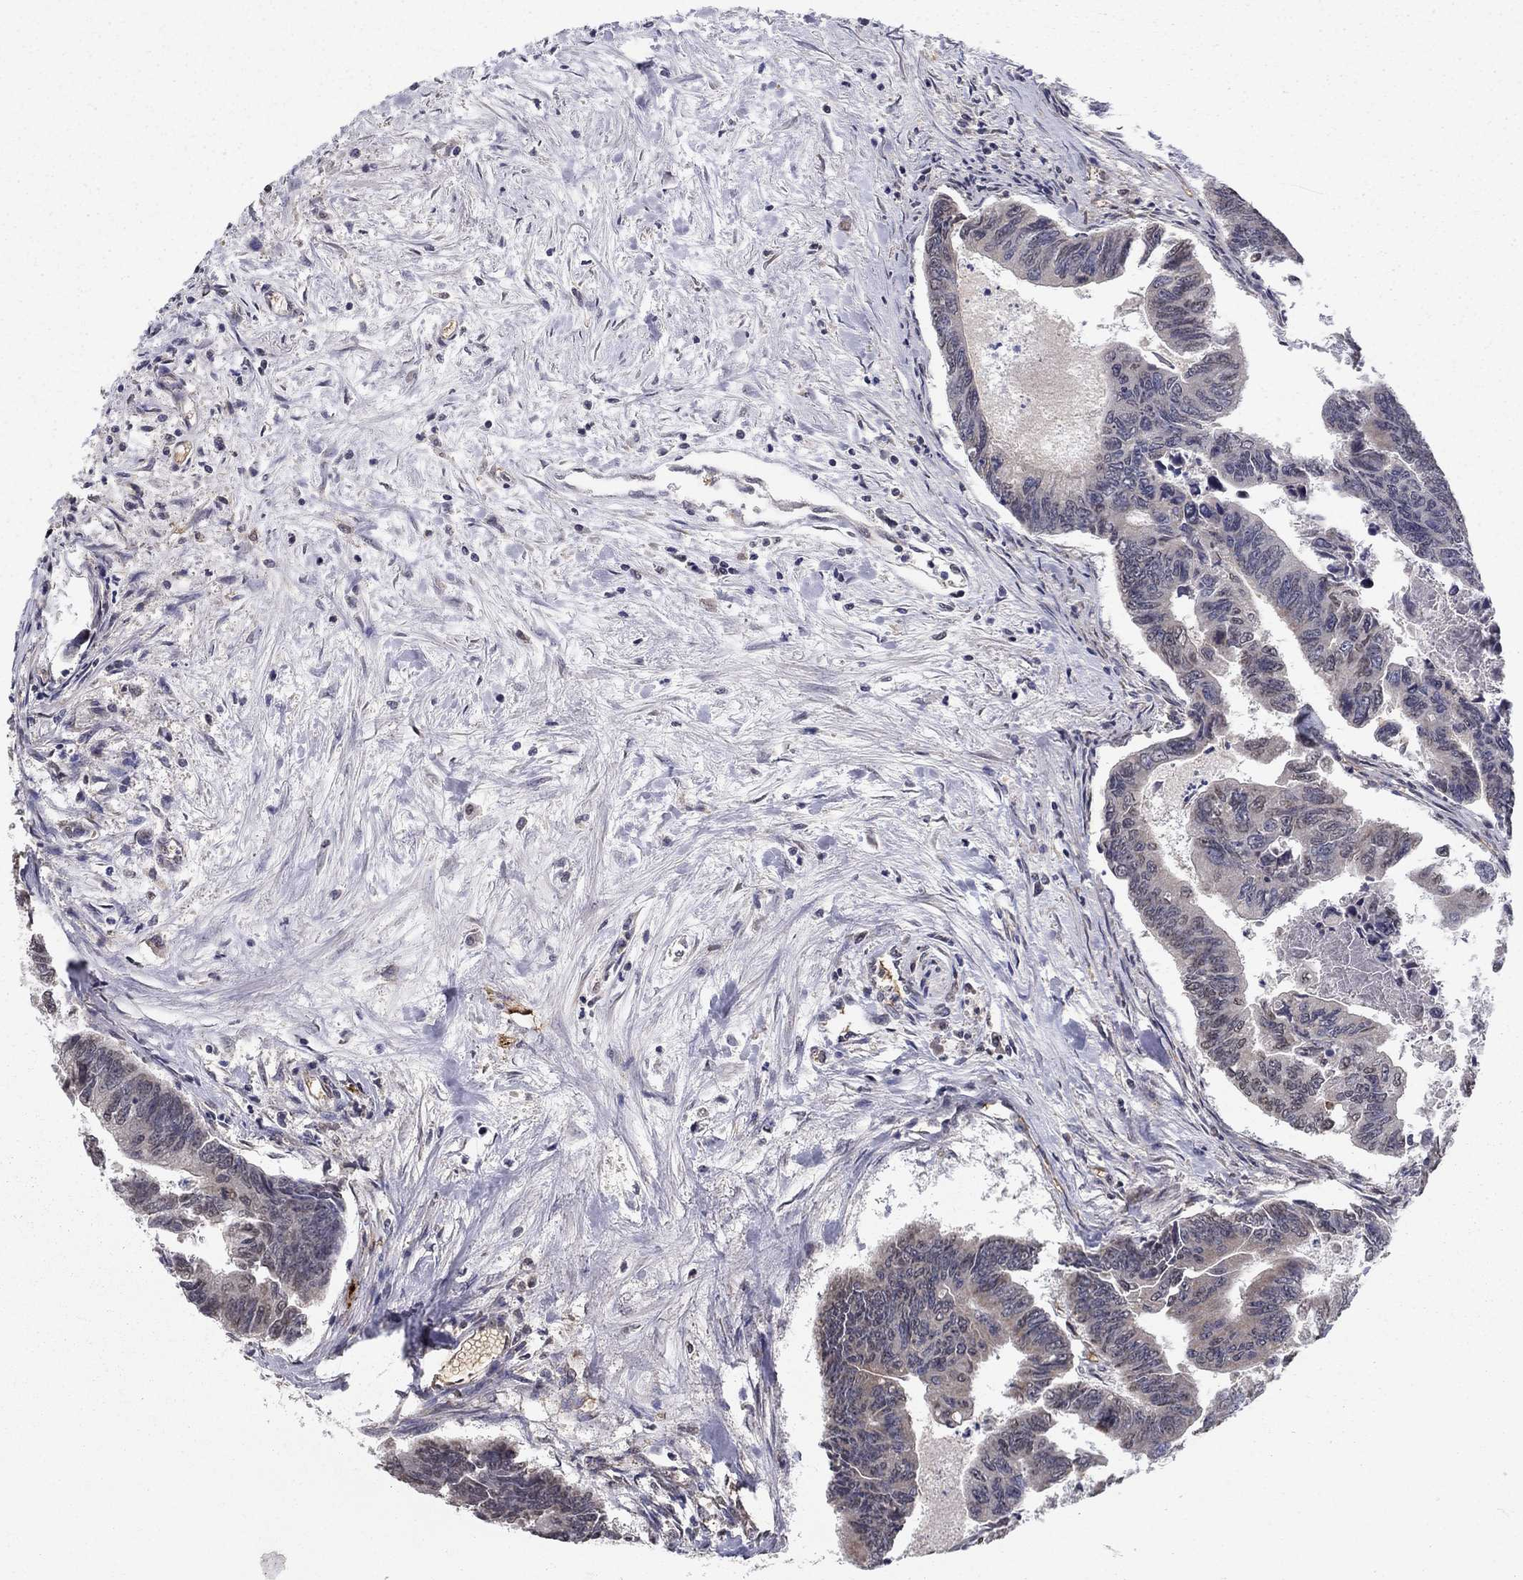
{"staining": {"intensity": "negative", "quantity": "none", "location": "none"}, "tissue": "colorectal cancer", "cell_type": "Tumor cells", "image_type": "cancer", "snomed": [{"axis": "morphology", "description": "Adenocarcinoma, NOS"}, {"axis": "topography", "description": "Colon"}], "caption": "Human colorectal adenocarcinoma stained for a protein using immunohistochemistry shows no positivity in tumor cells.", "gene": "SLC2A13", "patient": {"sex": "female", "age": 65}}